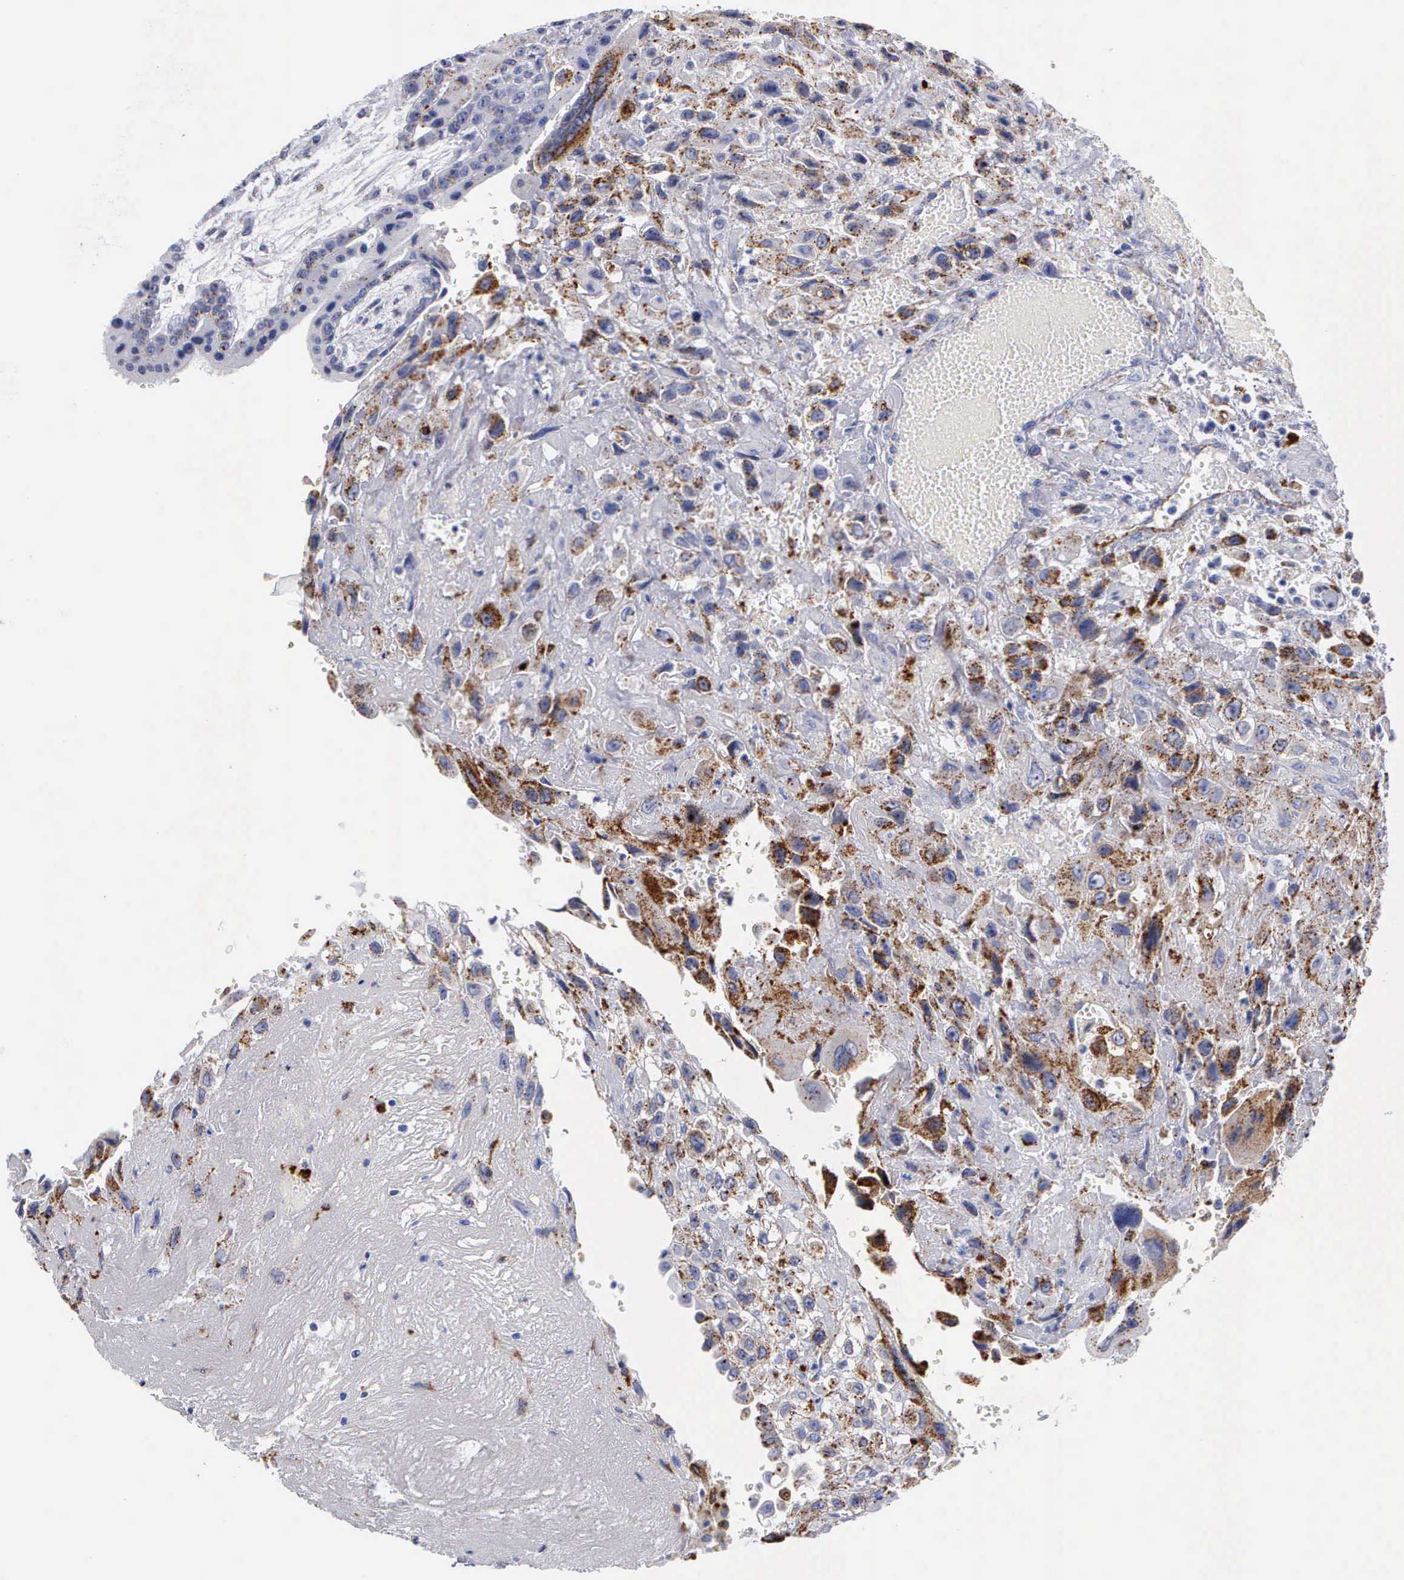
{"staining": {"intensity": "weak", "quantity": "25%-75%", "location": "cytoplasmic/membranous"}, "tissue": "placenta", "cell_type": "Decidual cells", "image_type": "normal", "snomed": [{"axis": "morphology", "description": "Normal tissue, NOS"}, {"axis": "topography", "description": "Placenta"}], "caption": "Approximately 25%-75% of decidual cells in benign placenta show weak cytoplasmic/membranous protein expression as visualized by brown immunohistochemical staining.", "gene": "CTSL", "patient": {"sex": "female", "age": 34}}